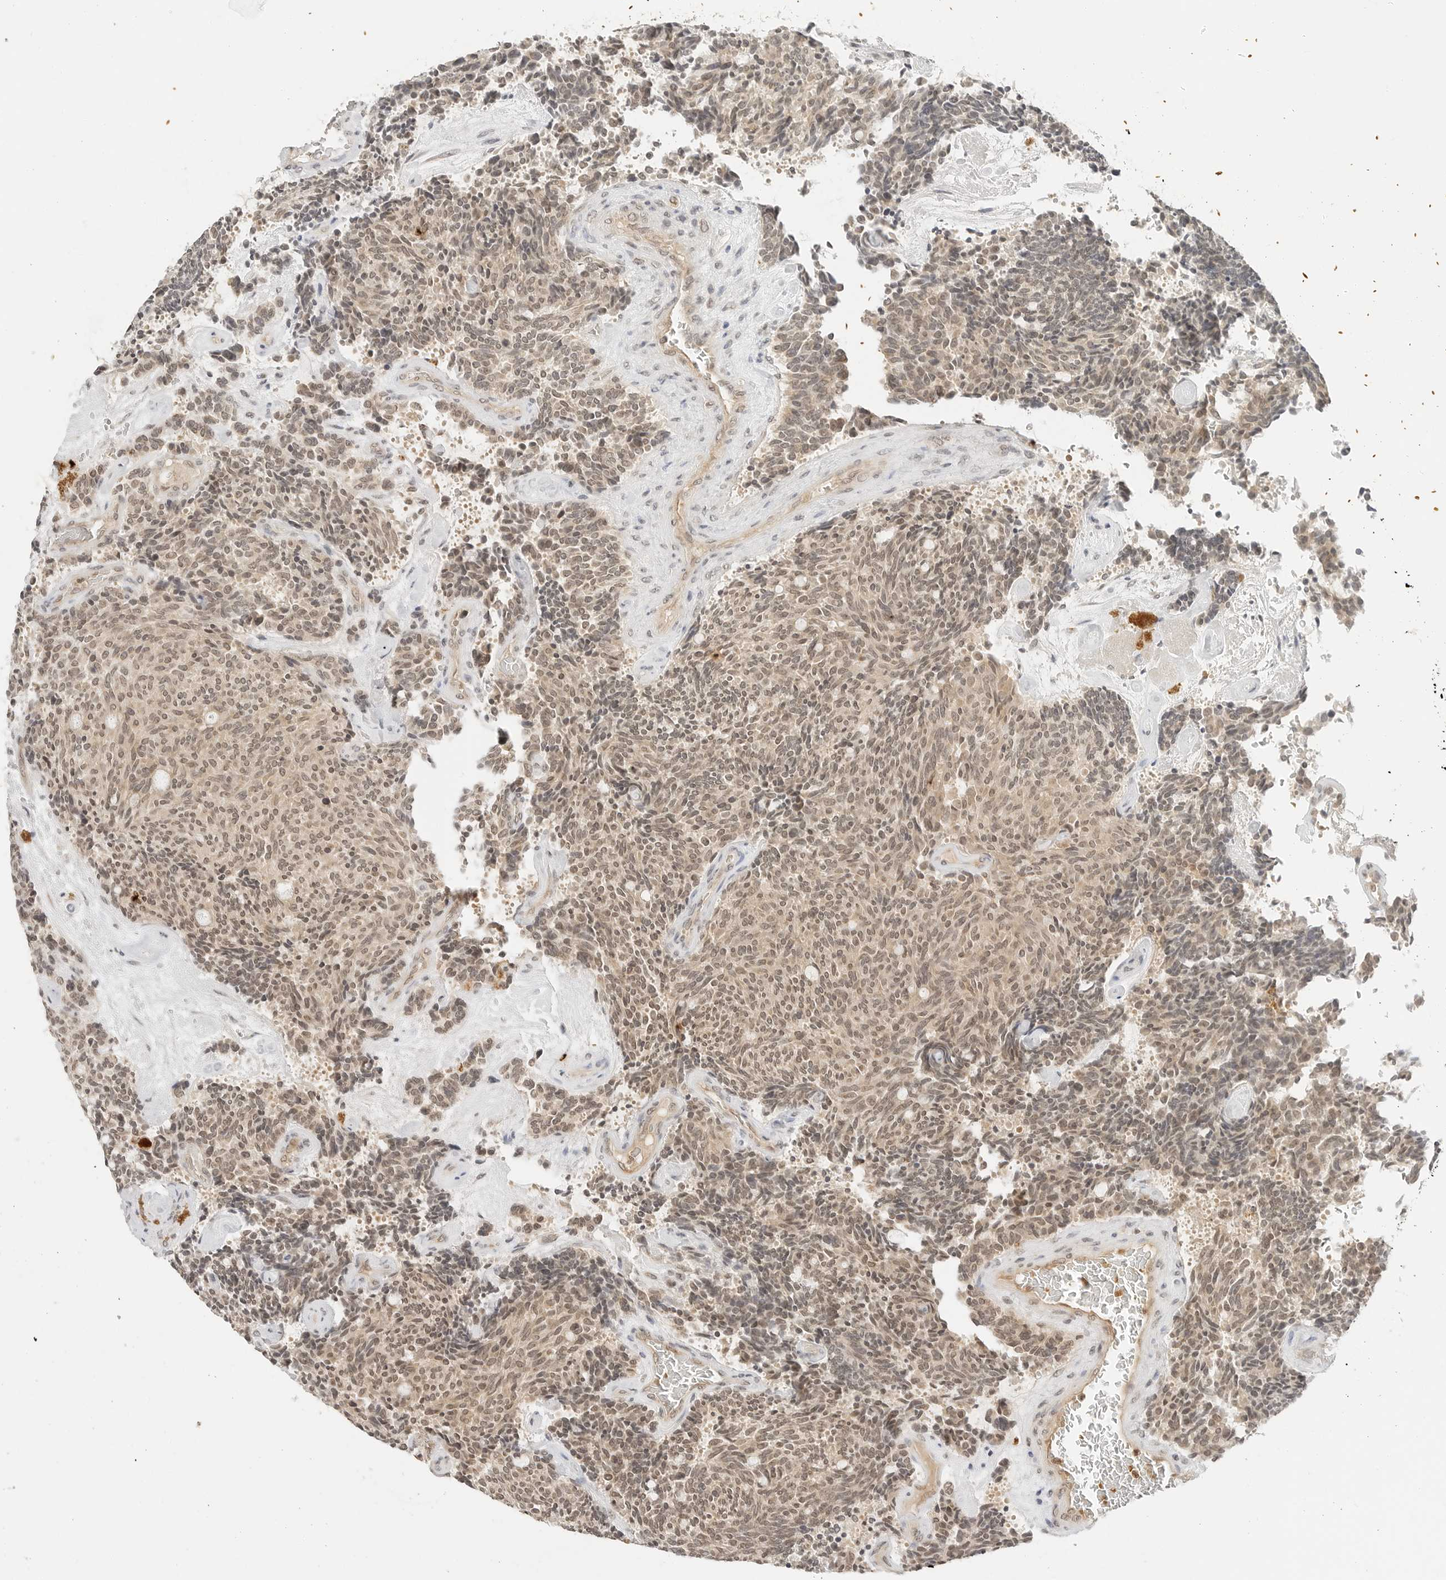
{"staining": {"intensity": "moderate", "quantity": ">75%", "location": "cytoplasmic/membranous,nuclear"}, "tissue": "carcinoid", "cell_type": "Tumor cells", "image_type": "cancer", "snomed": [{"axis": "morphology", "description": "Carcinoid, malignant, NOS"}, {"axis": "topography", "description": "Pancreas"}], "caption": "The micrograph exhibits a brown stain indicating the presence of a protein in the cytoplasmic/membranous and nuclear of tumor cells in carcinoid.", "gene": "GPR34", "patient": {"sex": "female", "age": 54}}